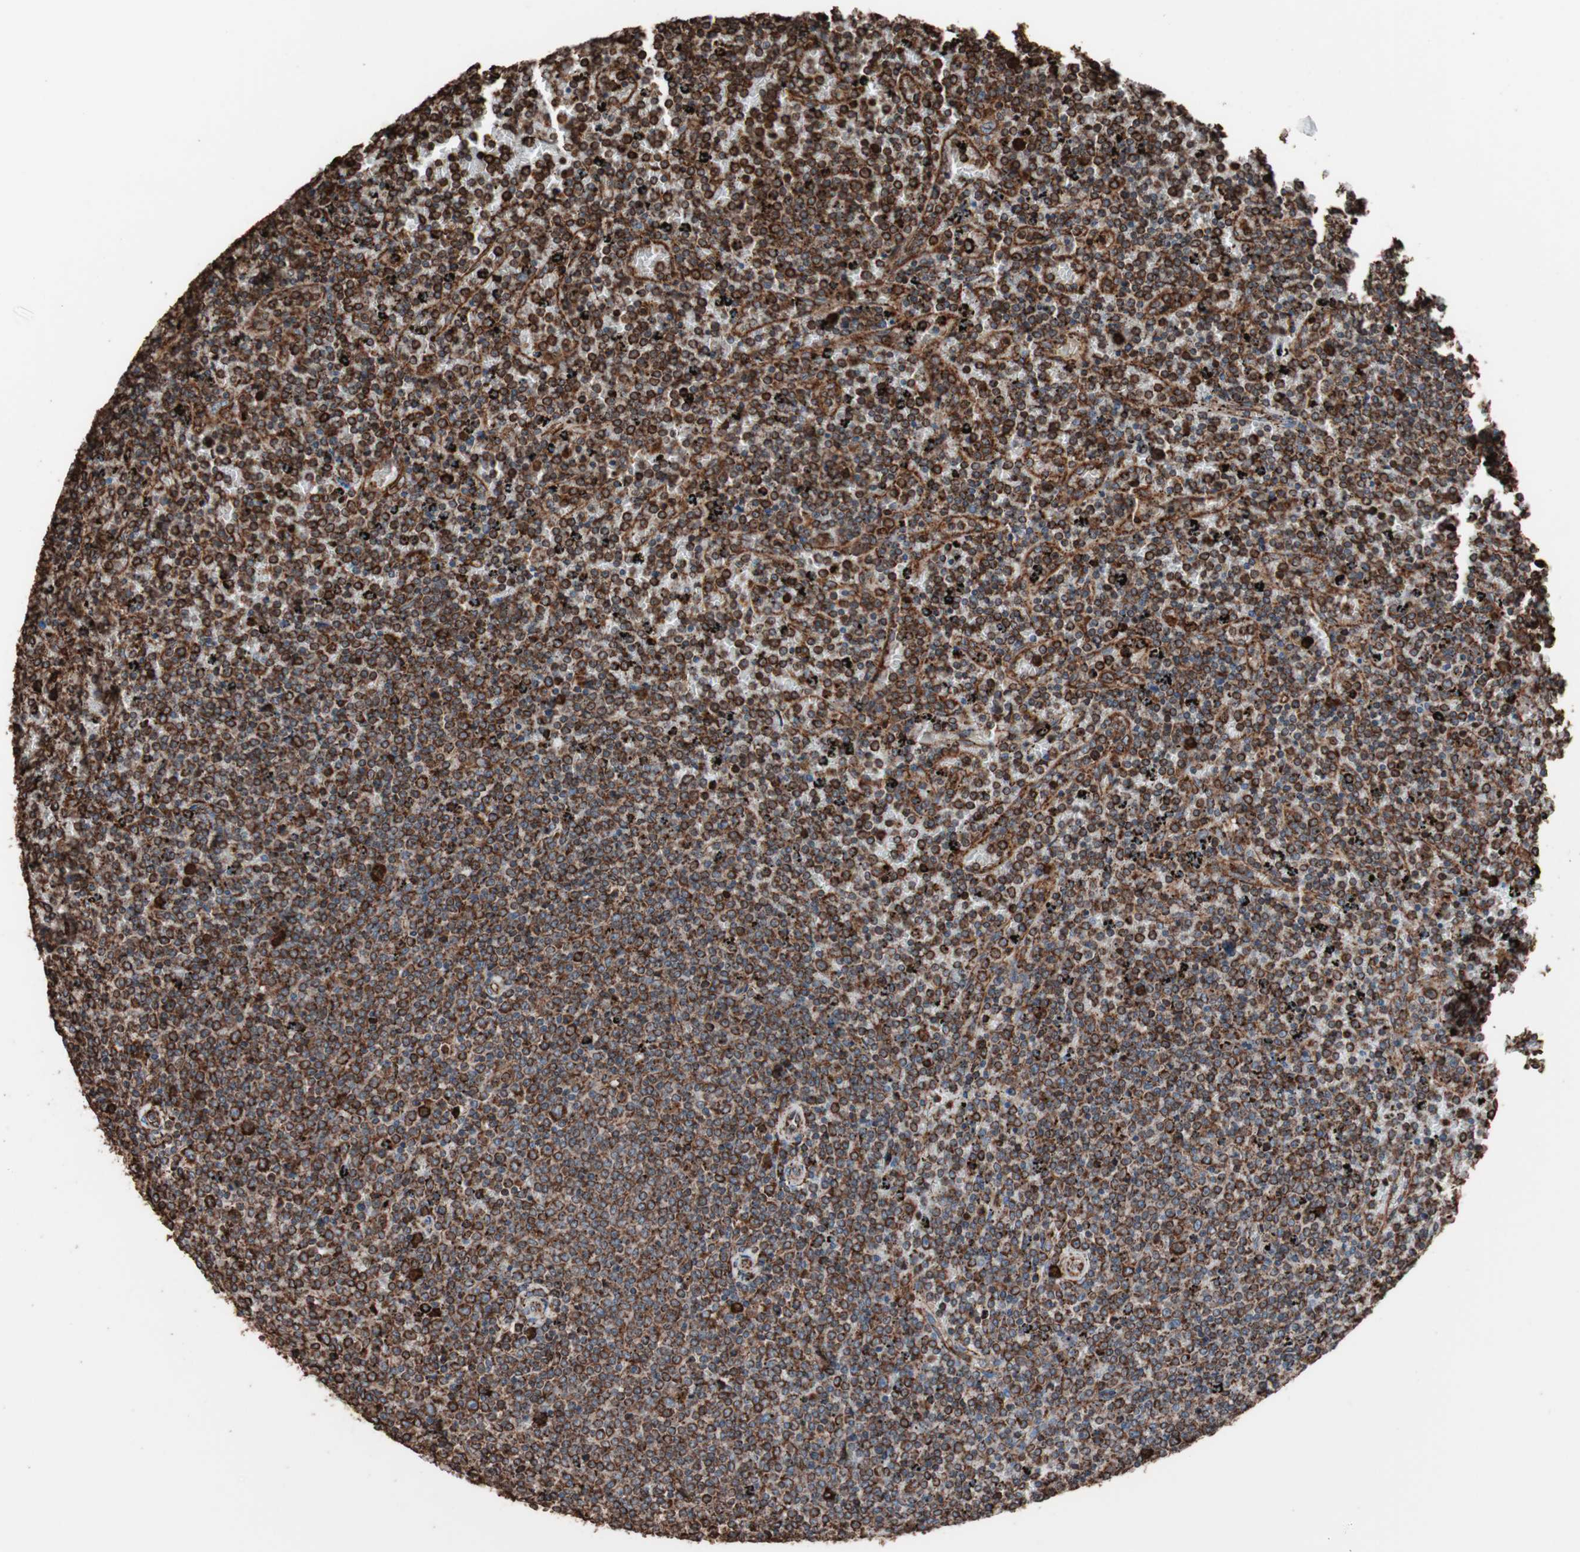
{"staining": {"intensity": "strong", "quantity": ">75%", "location": "cytoplasmic/membranous"}, "tissue": "lymphoma", "cell_type": "Tumor cells", "image_type": "cancer", "snomed": [{"axis": "morphology", "description": "Malignant lymphoma, non-Hodgkin's type, Low grade"}, {"axis": "topography", "description": "Spleen"}], "caption": "Protein expression analysis of human low-grade malignant lymphoma, non-Hodgkin's type reveals strong cytoplasmic/membranous staining in approximately >75% of tumor cells. Ihc stains the protein in brown and the nuclei are stained blue.", "gene": "HSP90B1", "patient": {"sex": "female", "age": 77}}